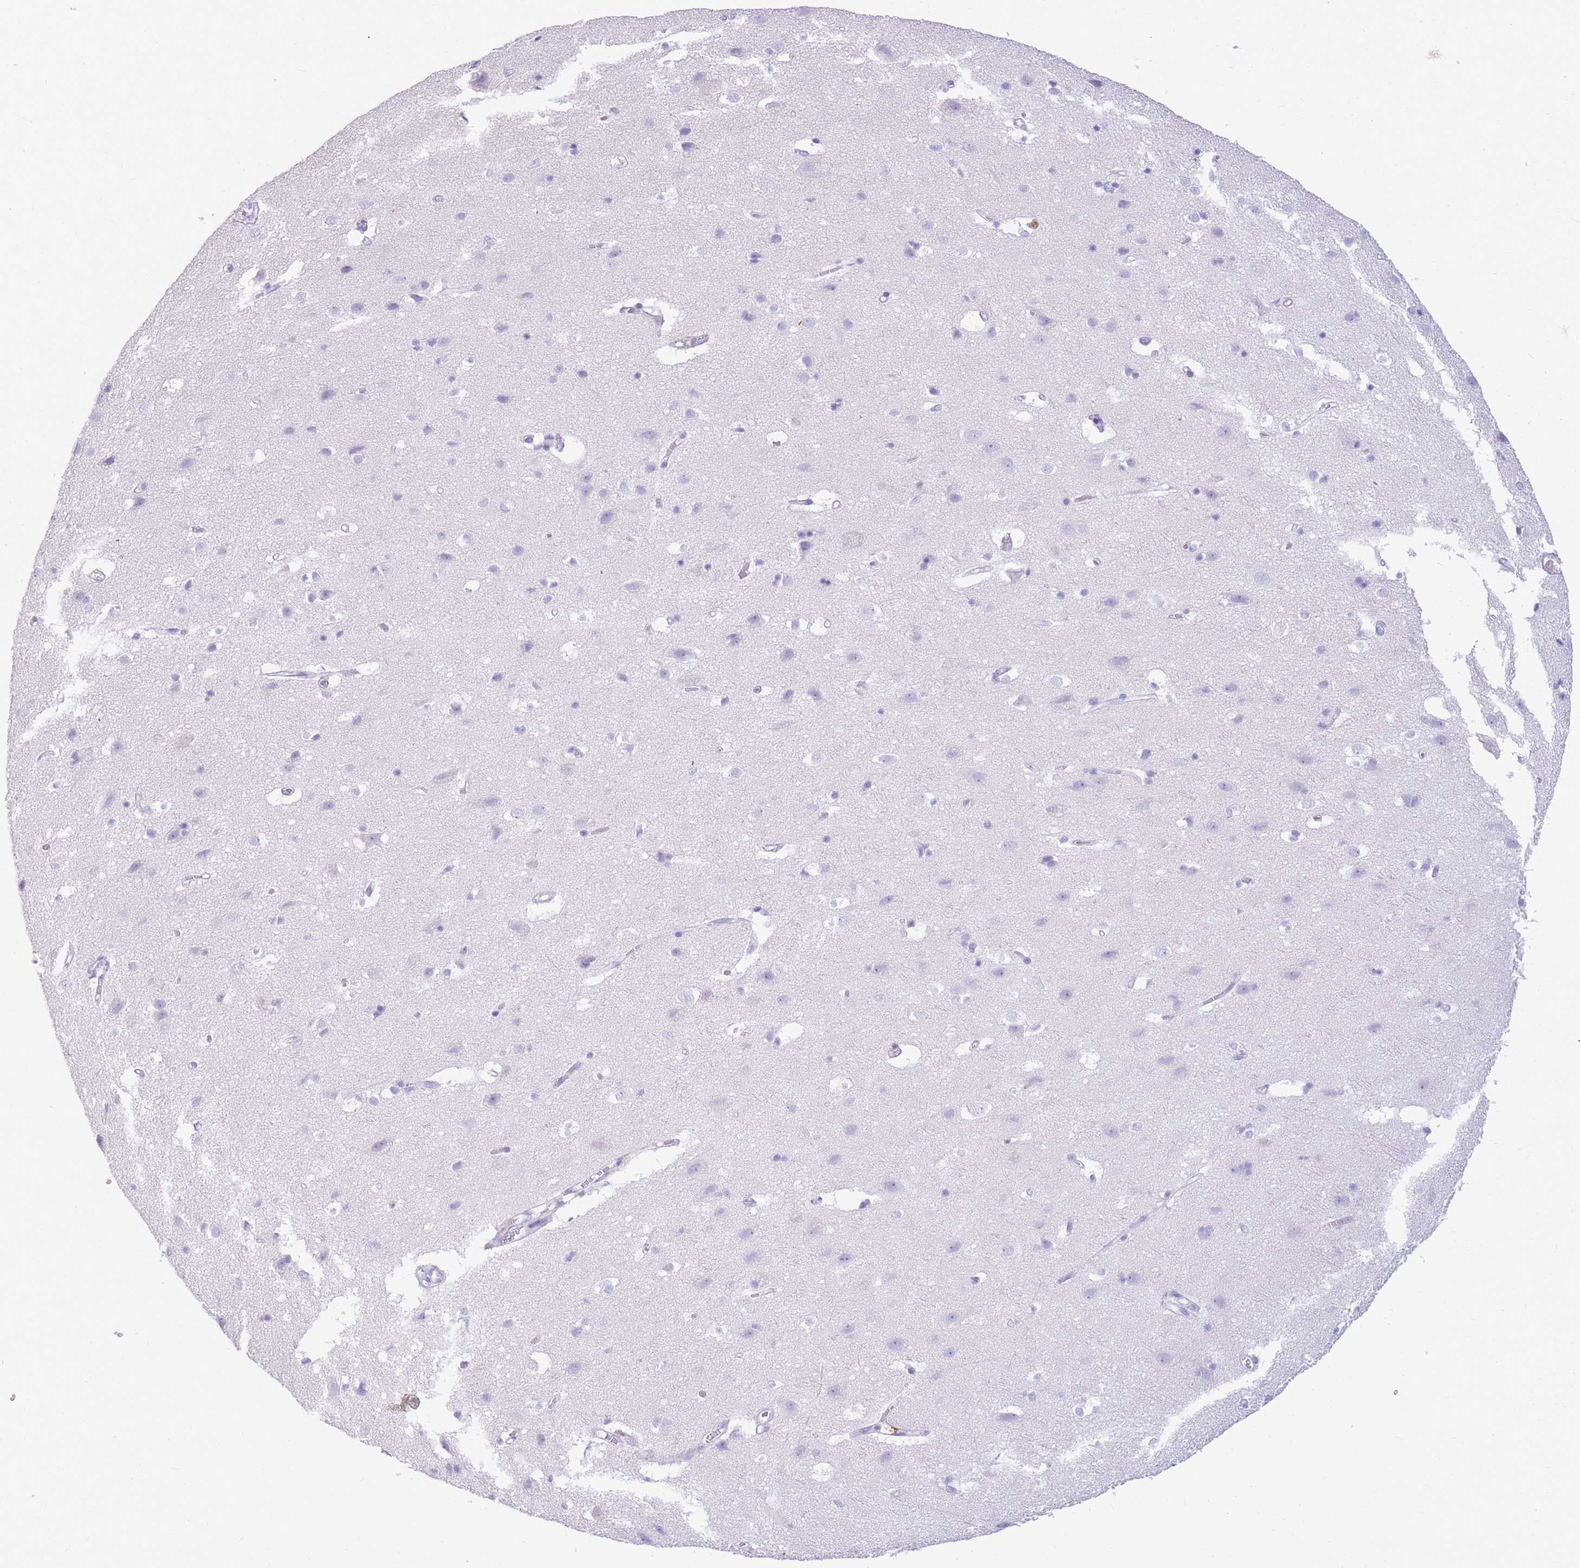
{"staining": {"intensity": "negative", "quantity": "none", "location": "none"}, "tissue": "cerebral cortex", "cell_type": "Endothelial cells", "image_type": "normal", "snomed": [{"axis": "morphology", "description": "Normal tissue, NOS"}, {"axis": "topography", "description": "Cerebral cortex"}], "caption": "Immunohistochemical staining of benign human cerebral cortex exhibits no significant expression in endothelial cells. (Brightfield microscopy of DAB immunohistochemistry (IHC) at high magnification).", "gene": "TPSAB1", "patient": {"sex": "male", "age": 54}}